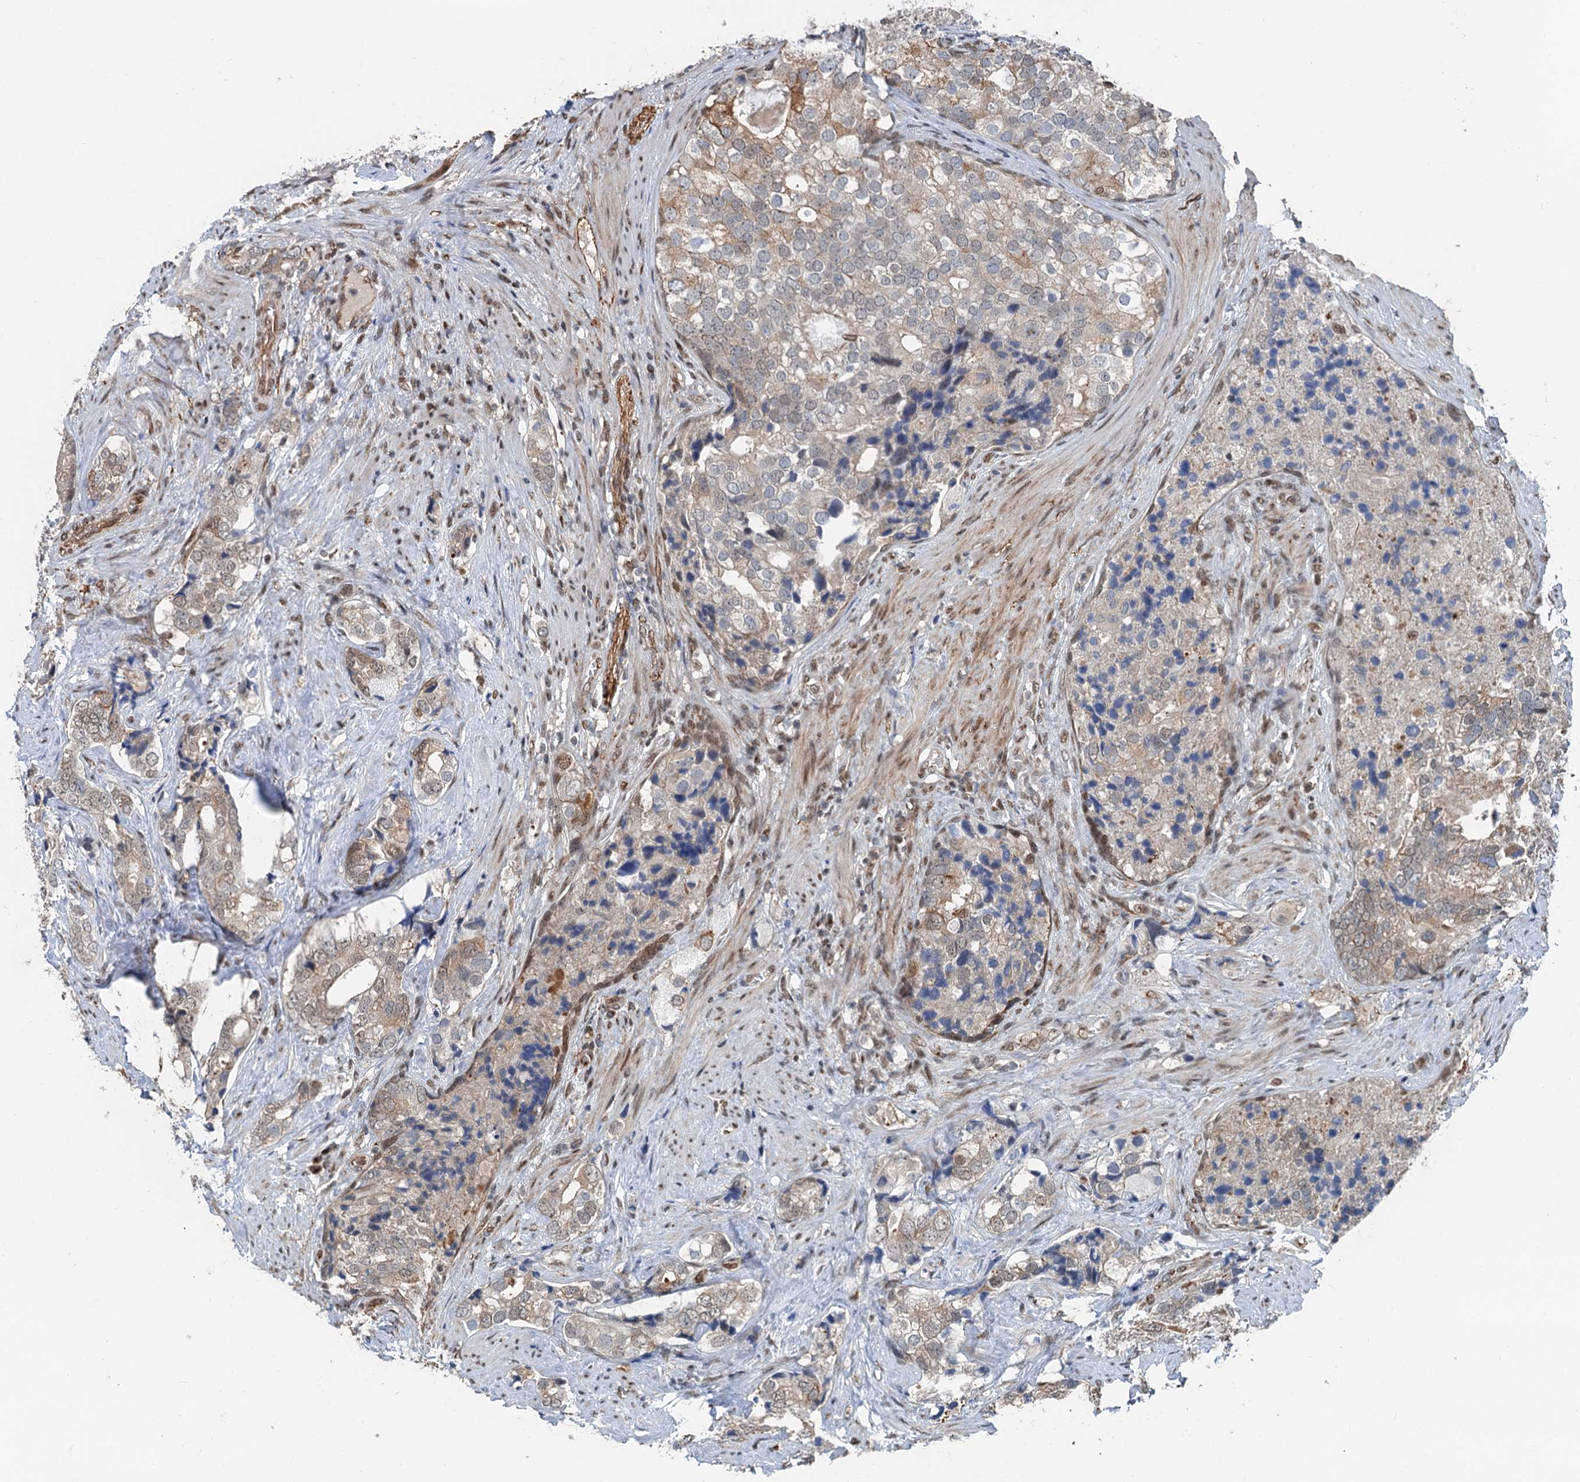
{"staining": {"intensity": "moderate", "quantity": "<25%", "location": "cytoplasmic/membranous"}, "tissue": "prostate cancer", "cell_type": "Tumor cells", "image_type": "cancer", "snomed": [{"axis": "morphology", "description": "Adenocarcinoma, High grade"}, {"axis": "topography", "description": "Prostate"}], "caption": "Moderate cytoplasmic/membranous positivity is appreciated in approximately <25% of tumor cells in adenocarcinoma (high-grade) (prostate).", "gene": "CFDP1", "patient": {"sex": "male", "age": 75}}